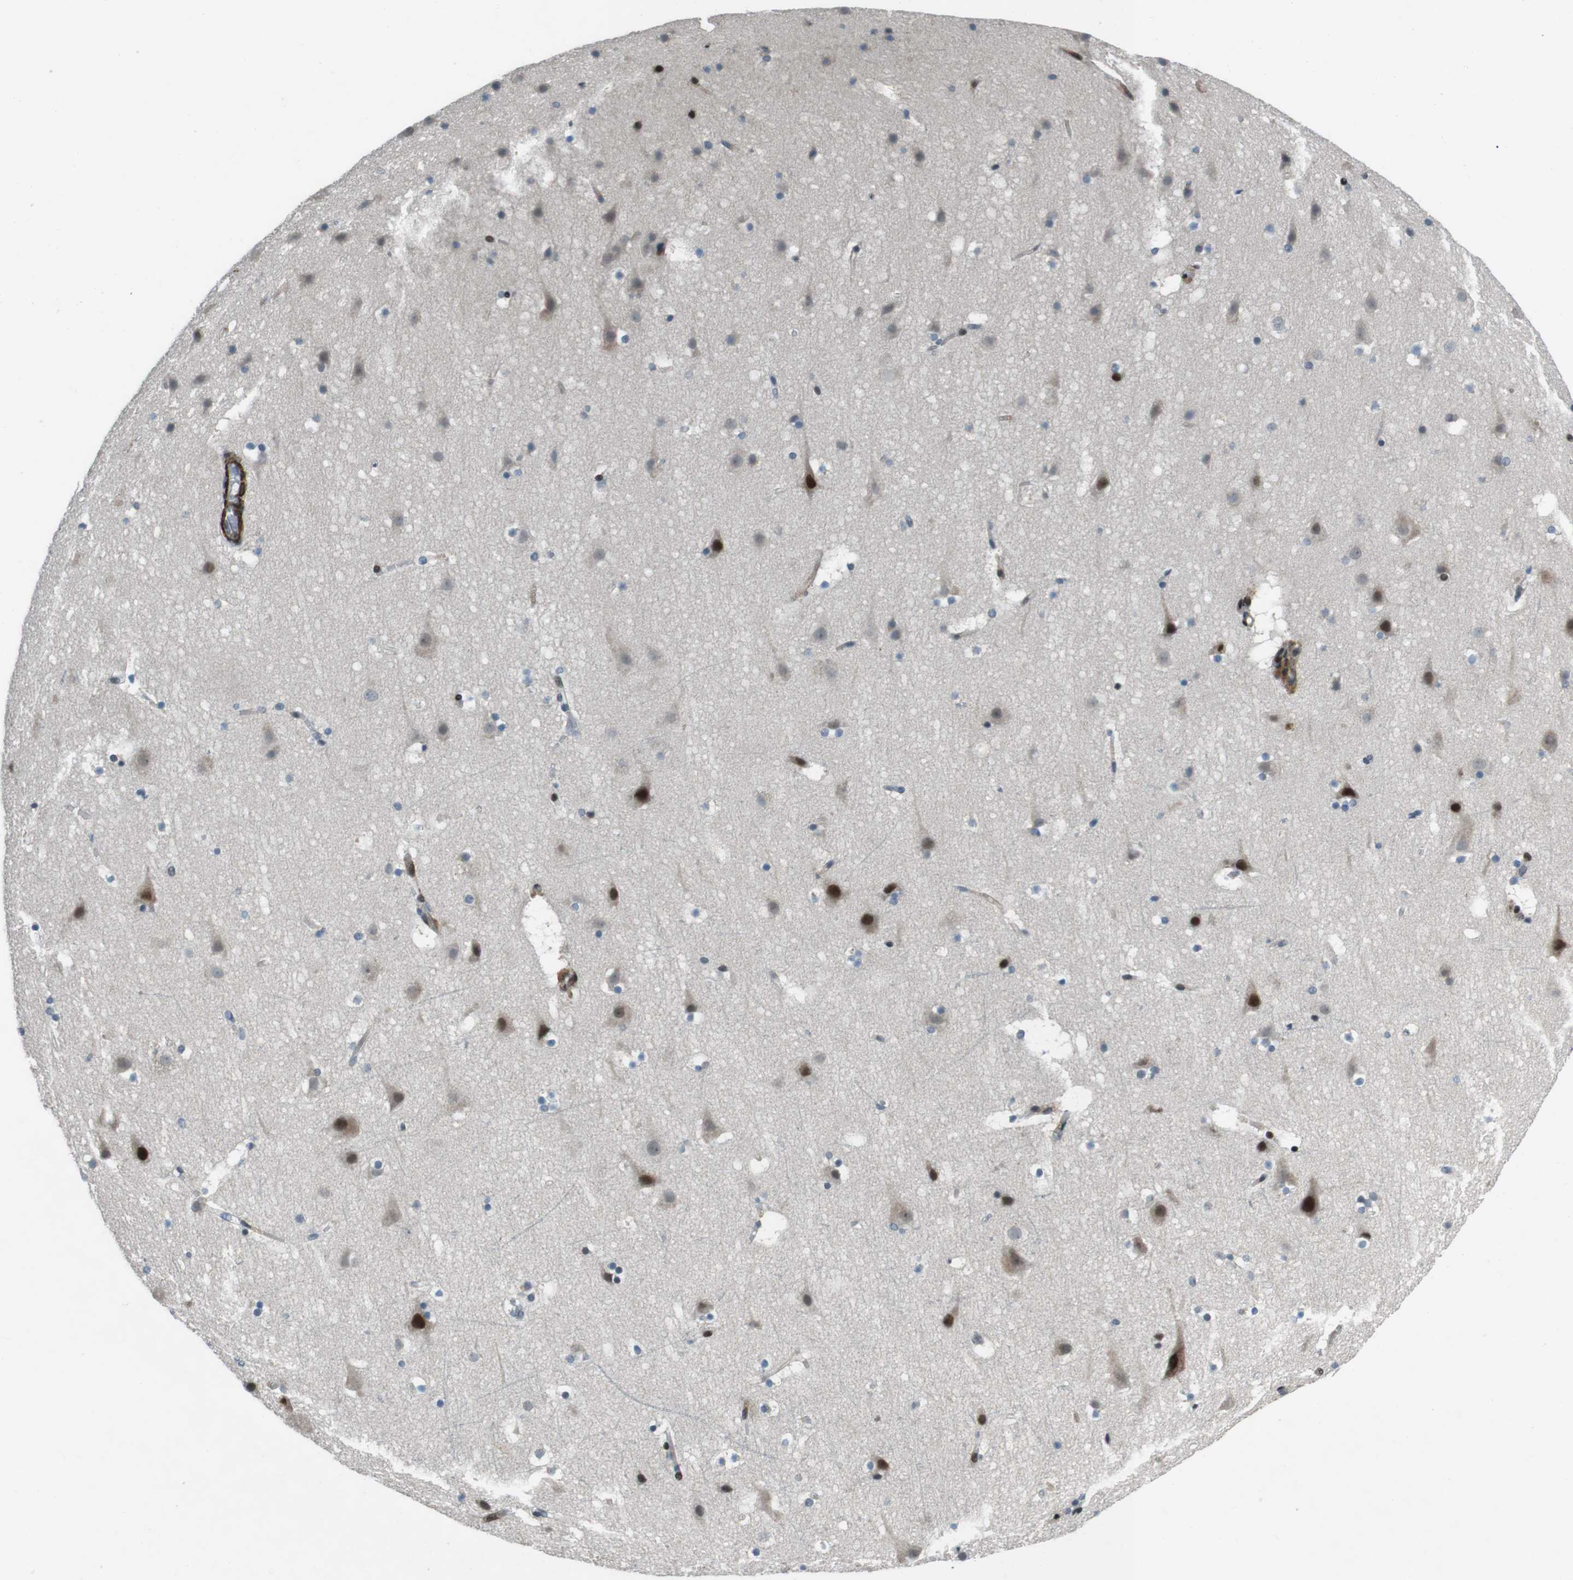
{"staining": {"intensity": "weak", "quantity": "25%-75%", "location": "cytoplasmic/membranous"}, "tissue": "cerebral cortex", "cell_type": "Endothelial cells", "image_type": "normal", "snomed": [{"axis": "morphology", "description": "Normal tissue, NOS"}, {"axis": "topography", "description": "Cerebral cortex"}], "caption": "Human cerebral cortex stained for a protein (brown) shows weak cytoplasmic/membranous positive expression in about 25%-75% of endothelial cells.", "gene": "PBRM1", "patient": {"sex": "male", "age": 45}}